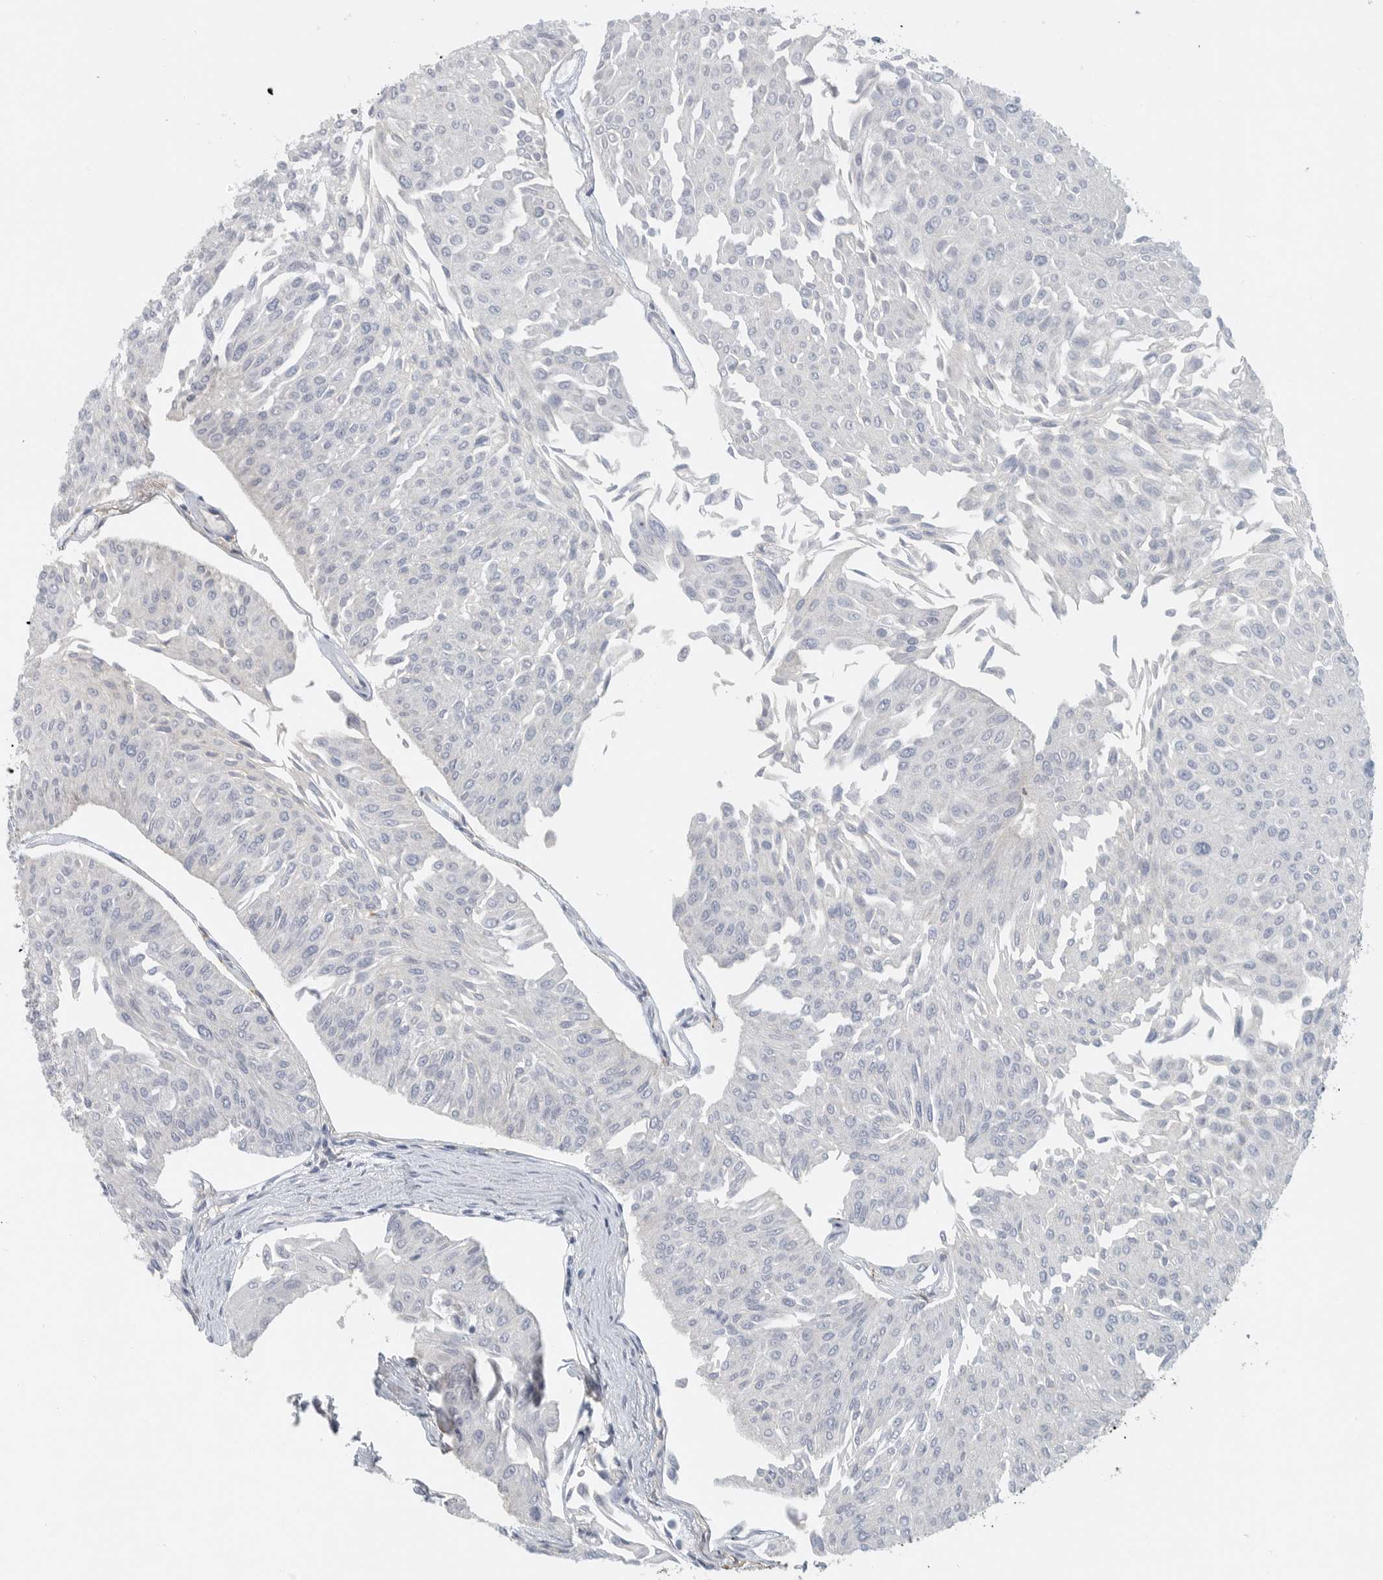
{"staining": {"intensity": "negative", "quantity": "none", "location": "none"}, "tissue": "urothelial cancer", "cell_type": "Tumor cells", "image_type": "cancer", "snomed": [{"axis": "morphology", "description": "Urothelial carcinoma, Low grade"}, {"axis": "topography", "description": "Urinary bladder"}], "caption": "This is an immunohistochemistry (IHC) micrograph of urothelial carcinoma (low-grade). There is no positivity in tumor cells.", "gene": "PAM", "patient": {"sex": "male", "age": 67}}